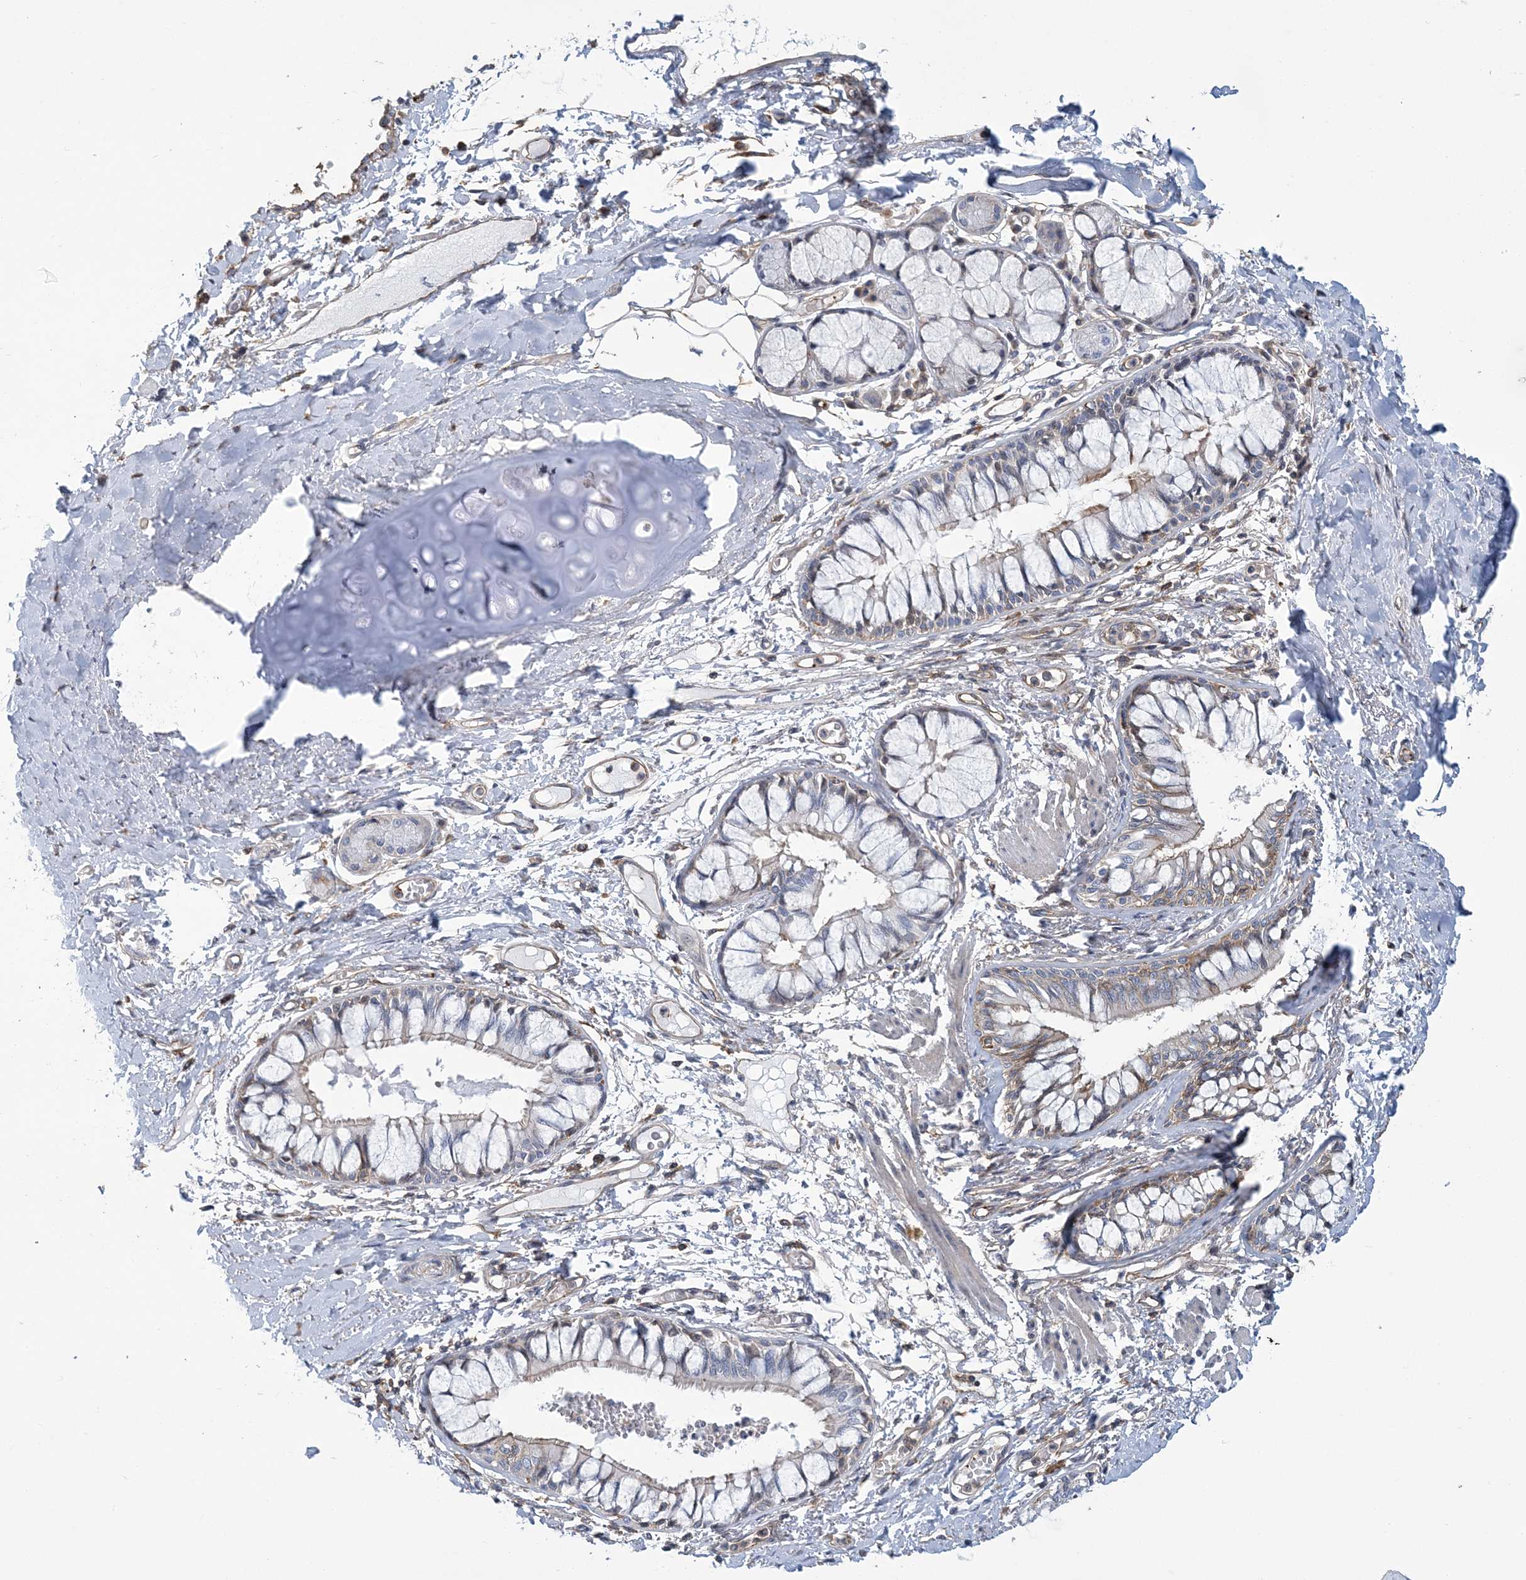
{"staining": {"intensity": "negative", "quantity": "none", "location": "none"}, "tissue": "adipose tissue", "cell_type": "Adipocytes", "image_type": "normal", "snomed": [{"axis": "morphology", "description": "Normal tissue, NOS"}, {"axis": "topography", "description": "Cartilage tissue"}, {"axis": "topography", "description": "Bronchus"}, {"axis": "topography", "description": "Lung"}, {"axis": "topography", "description": "Peripheral nerve tissue"}], "caption": "There is no significant staining in adipocytes of adipose tissue. Brightfield microscopy of immunohistochemistry stained with DAB (brown) and hematoxylin (blue), captured at high magnification.", "gene": "ARAP2", "patient": {"sex": "female", "age": 49}}